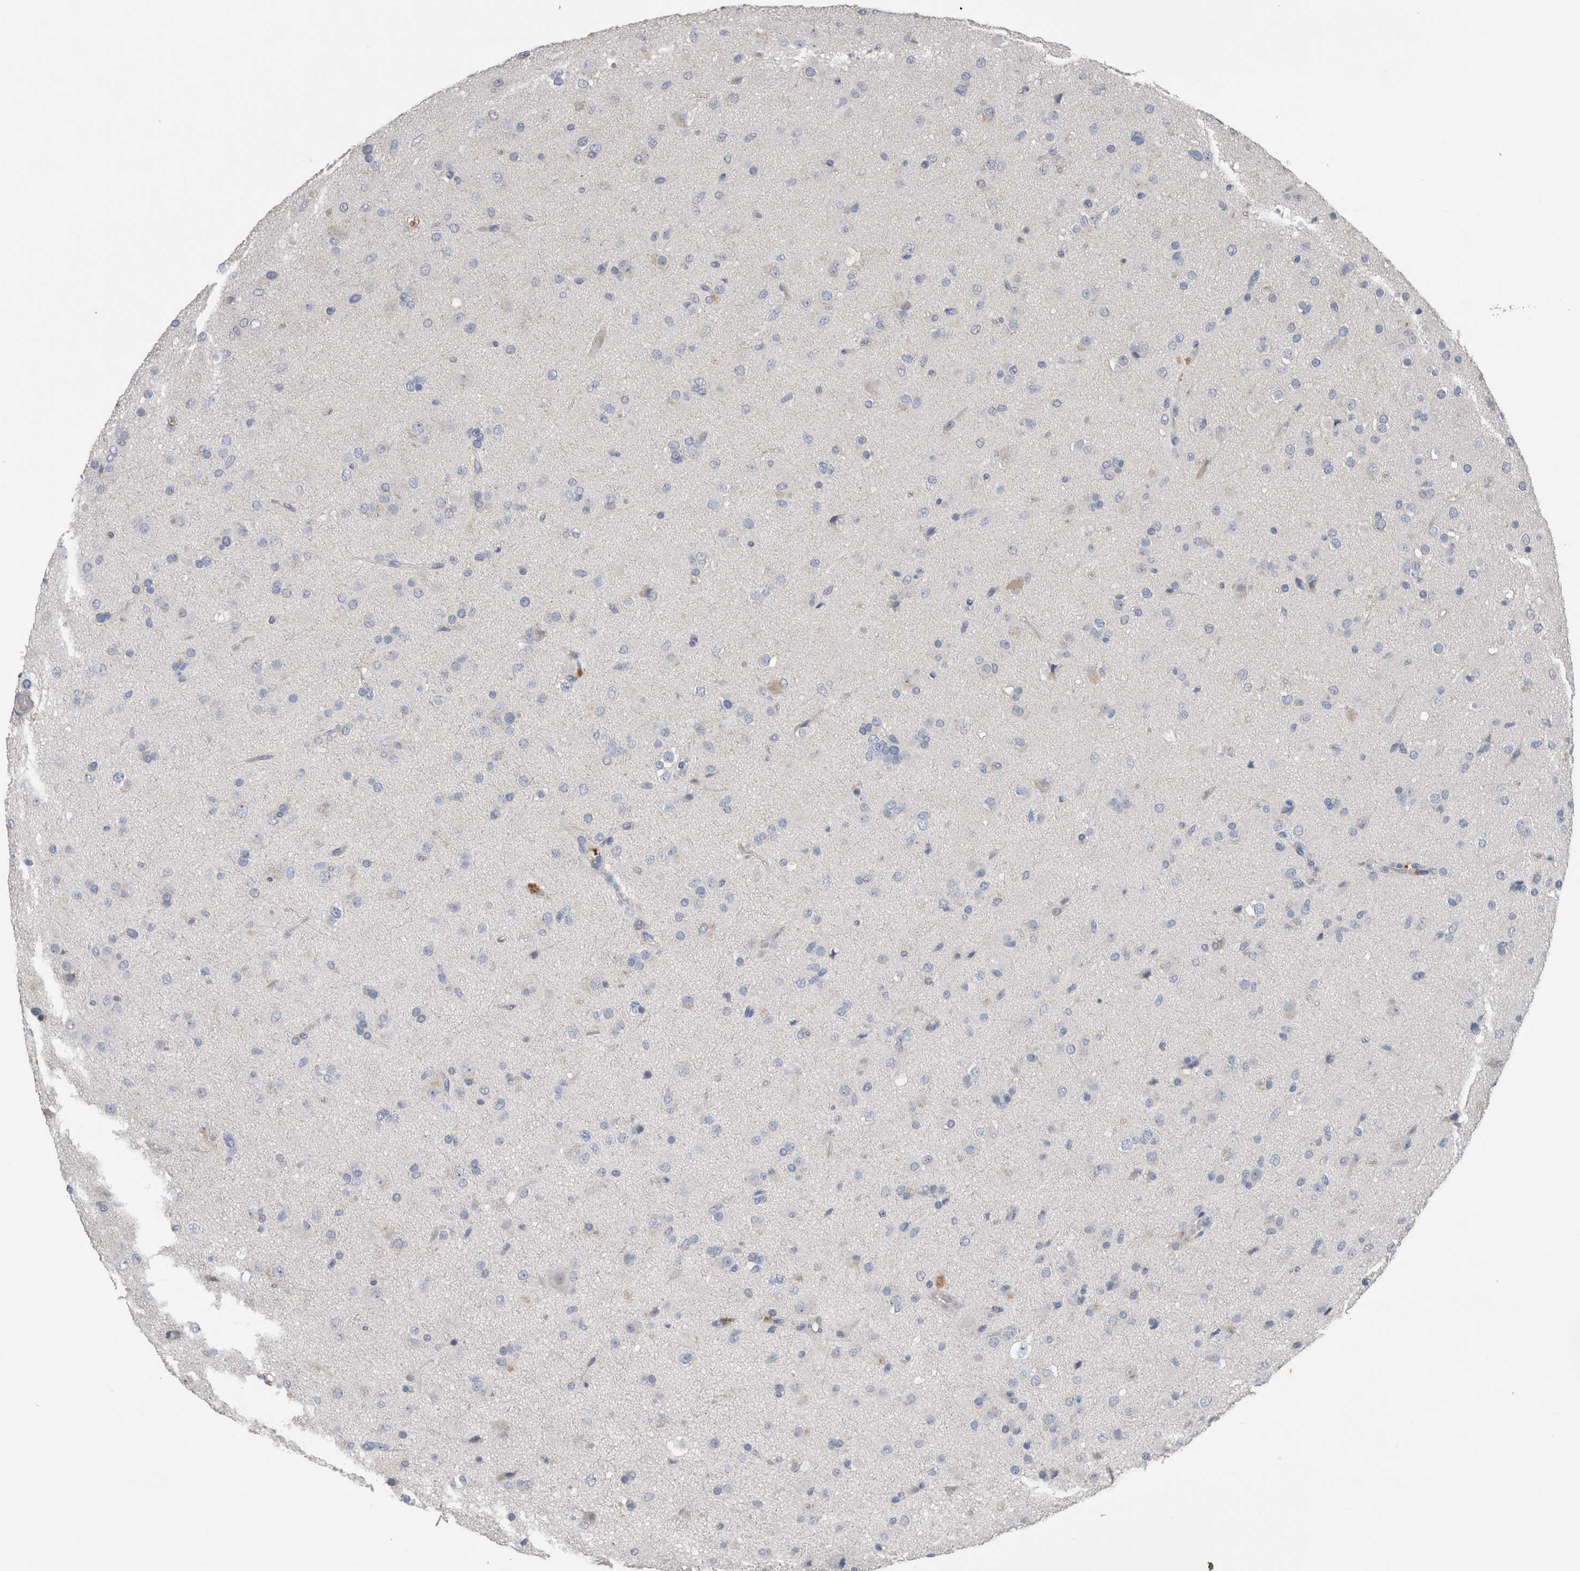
{"staining": {"intensity": "negative", "quantity": "none", "location": "none"}, "tissue": "glioma", "cell_type": "Tumor cells", "image_type": "cancer", "snomed": [{"axis": "morphology", "description": "Glioma, malignant, Low grade"}, {"axis": "topography", "description": "Brain"}], "caption": "A histopathology image of malignant low-grade glioma stained for a protein demonstrates no brown staining in tumor cells.", "gene": "CRNN", "patient": {"sex": "male", "age": 65}}